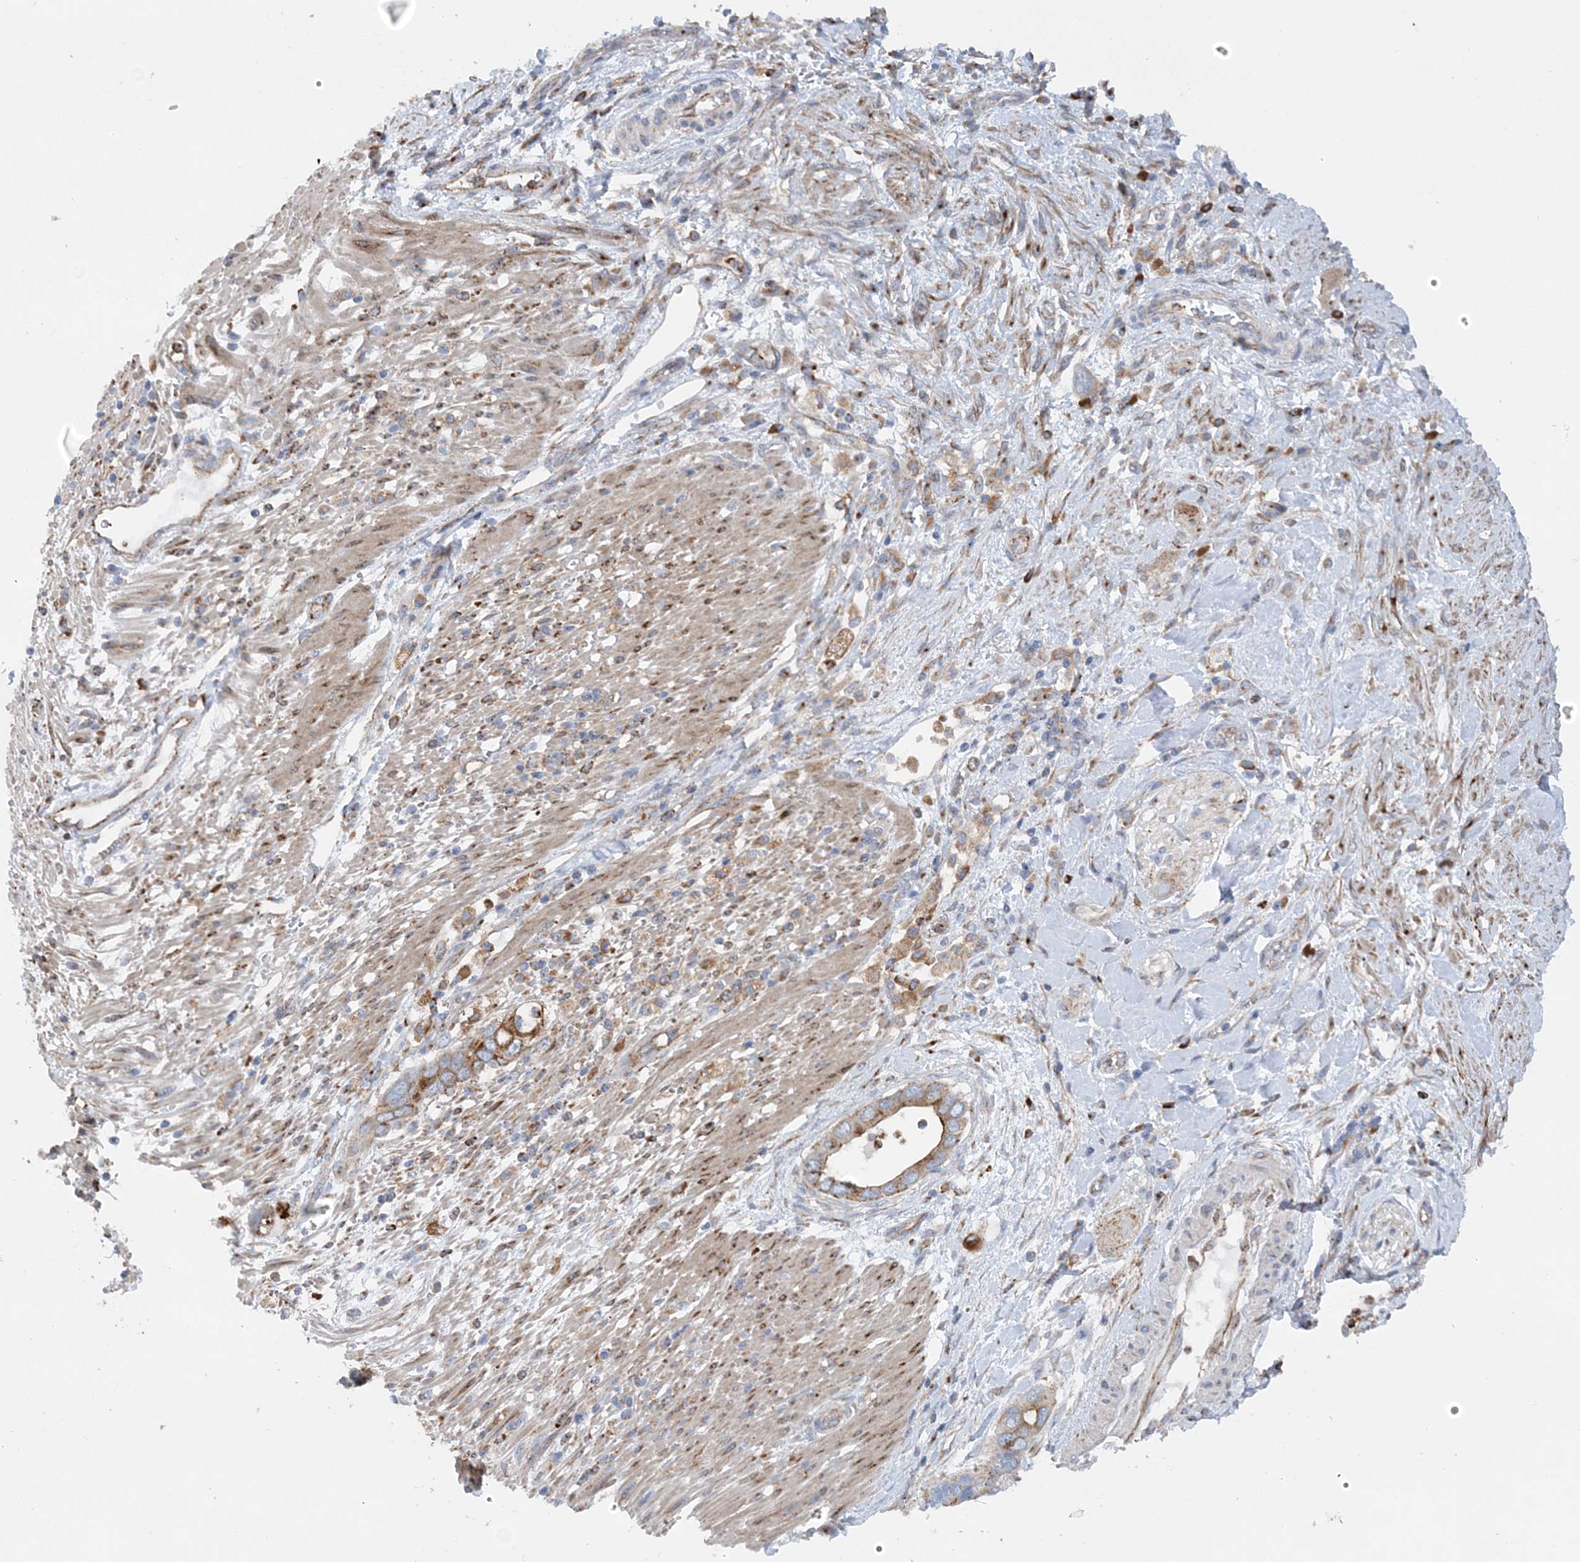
{"staining": {"intensity": "moderate", "quantity": "25%-75%", "location": "cytoplasmic/membranous"}, "tissue": "pancreatic cancer", "cell_type": "Tumor cells", "image_type": "cancer", "snomed": [{"axis": "morphology", "description": "Adenocarcinoma, NOS"}, {"axis": "topography", "description": "Pancreas"}], "caption": "Immunohistochemical staining of human pancreatic cancer (adenocarcinoma) displays medium levels of moderate cytoplasmic/membranous protein staining in about 25%-75% of tumor cells.", "gene": "PTTG1IP", "patient": {"sex": "male", "age": 68}}